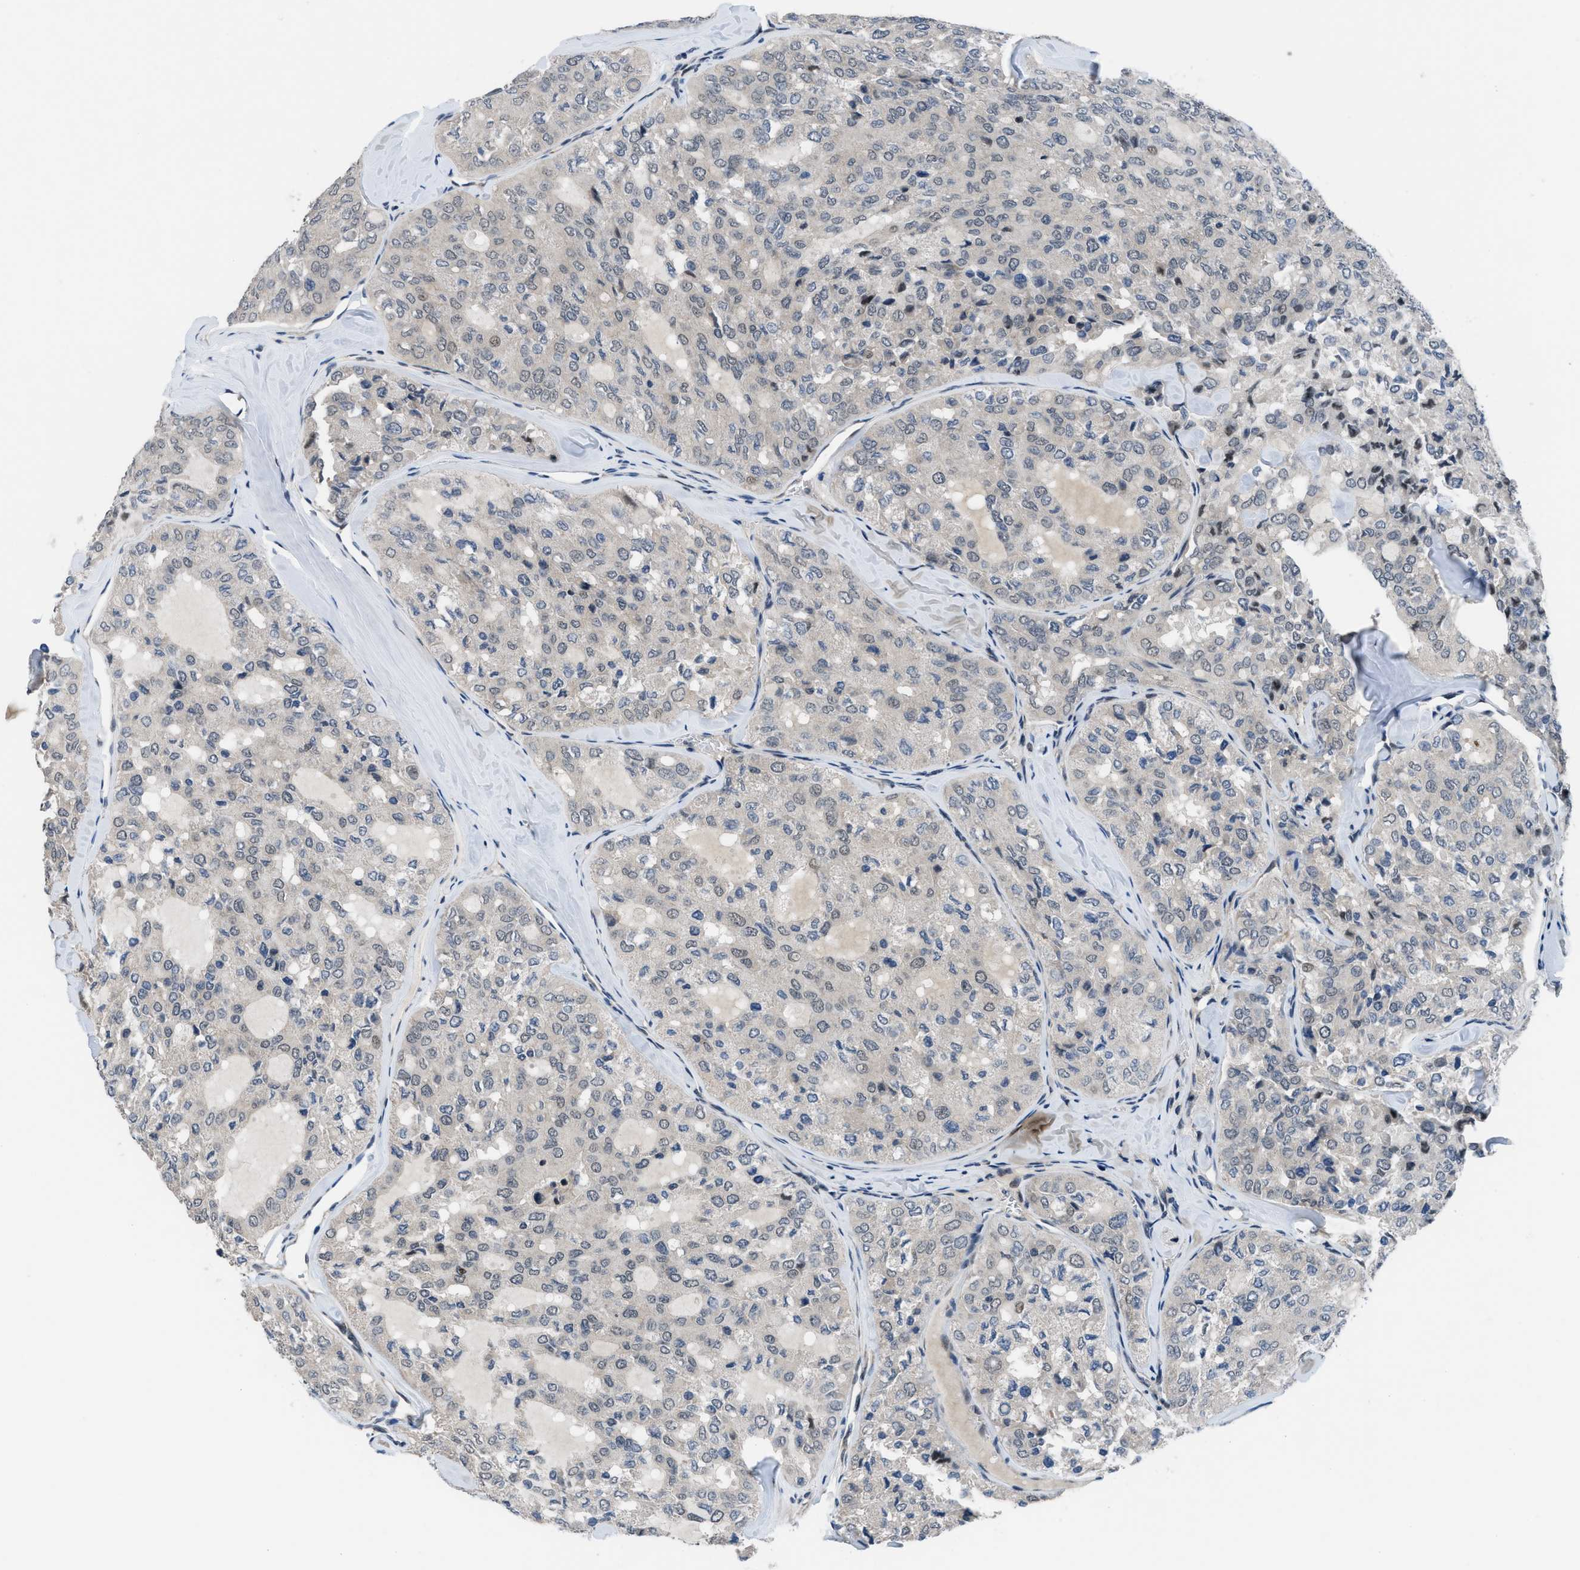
{"staining": {"intensity": "weak", "quantity": "<25%", "location": "nuclear"}, "tissue": "thyroid cancer", "cell_type": "Tumor cells", "image_type": "cancer", "snomed": [{"axis": "morphology", "description": "Follicular adenoma carcinoma, NOS"}, {"axis": "topography", "description": "Thyroid gland"}], "caption": "The histopathology image displays no significant staining in tumor cells of follicular adenoma carcinoma (thyroid).", "gene": "SETD5", "patient": {"sex": "male", "age": 75}}